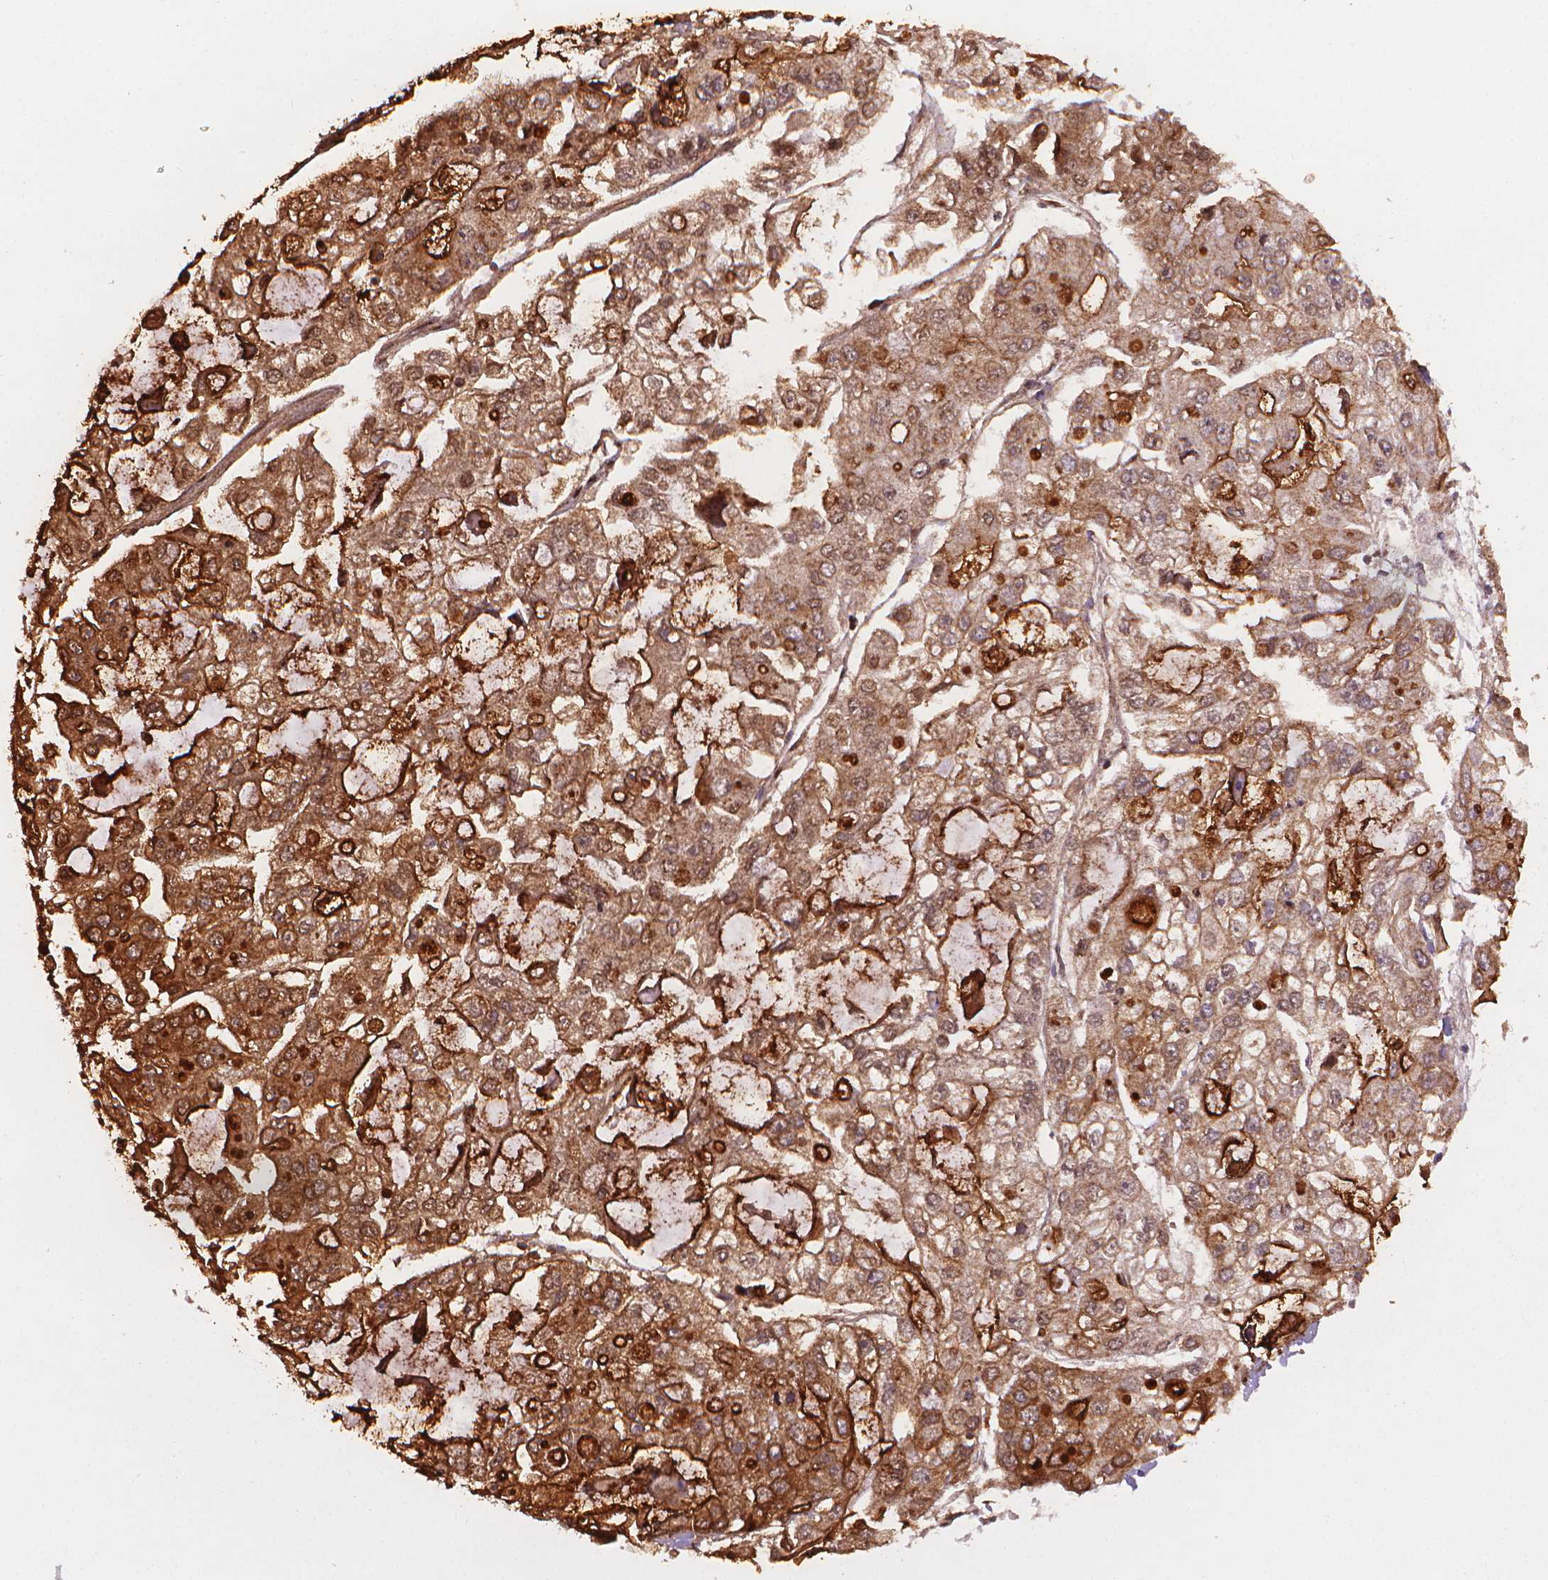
{"staining": {"intensity": "strong", "quantity": ">75%", "location": "cytoplasmic/membranous"}, "tissue": "ovarian cancer", "cell_type": "Tumor cells", "image_type": "cancer", "snomed": [{"axis": "morphology", "description": "Cystadenocarcinoma, serous, NOS"}, {"axis": "topography", "description": "Ovary"}], "caption": "Human ovarian cancer (serous cystadenocarcinoma) stained for a protein (brown) reveals strong cytoplasmic/membranous positive positivity in about >75% of tumor cells.", "gene": "MUC1", "patient": {"sex": "female", "age": 56}}